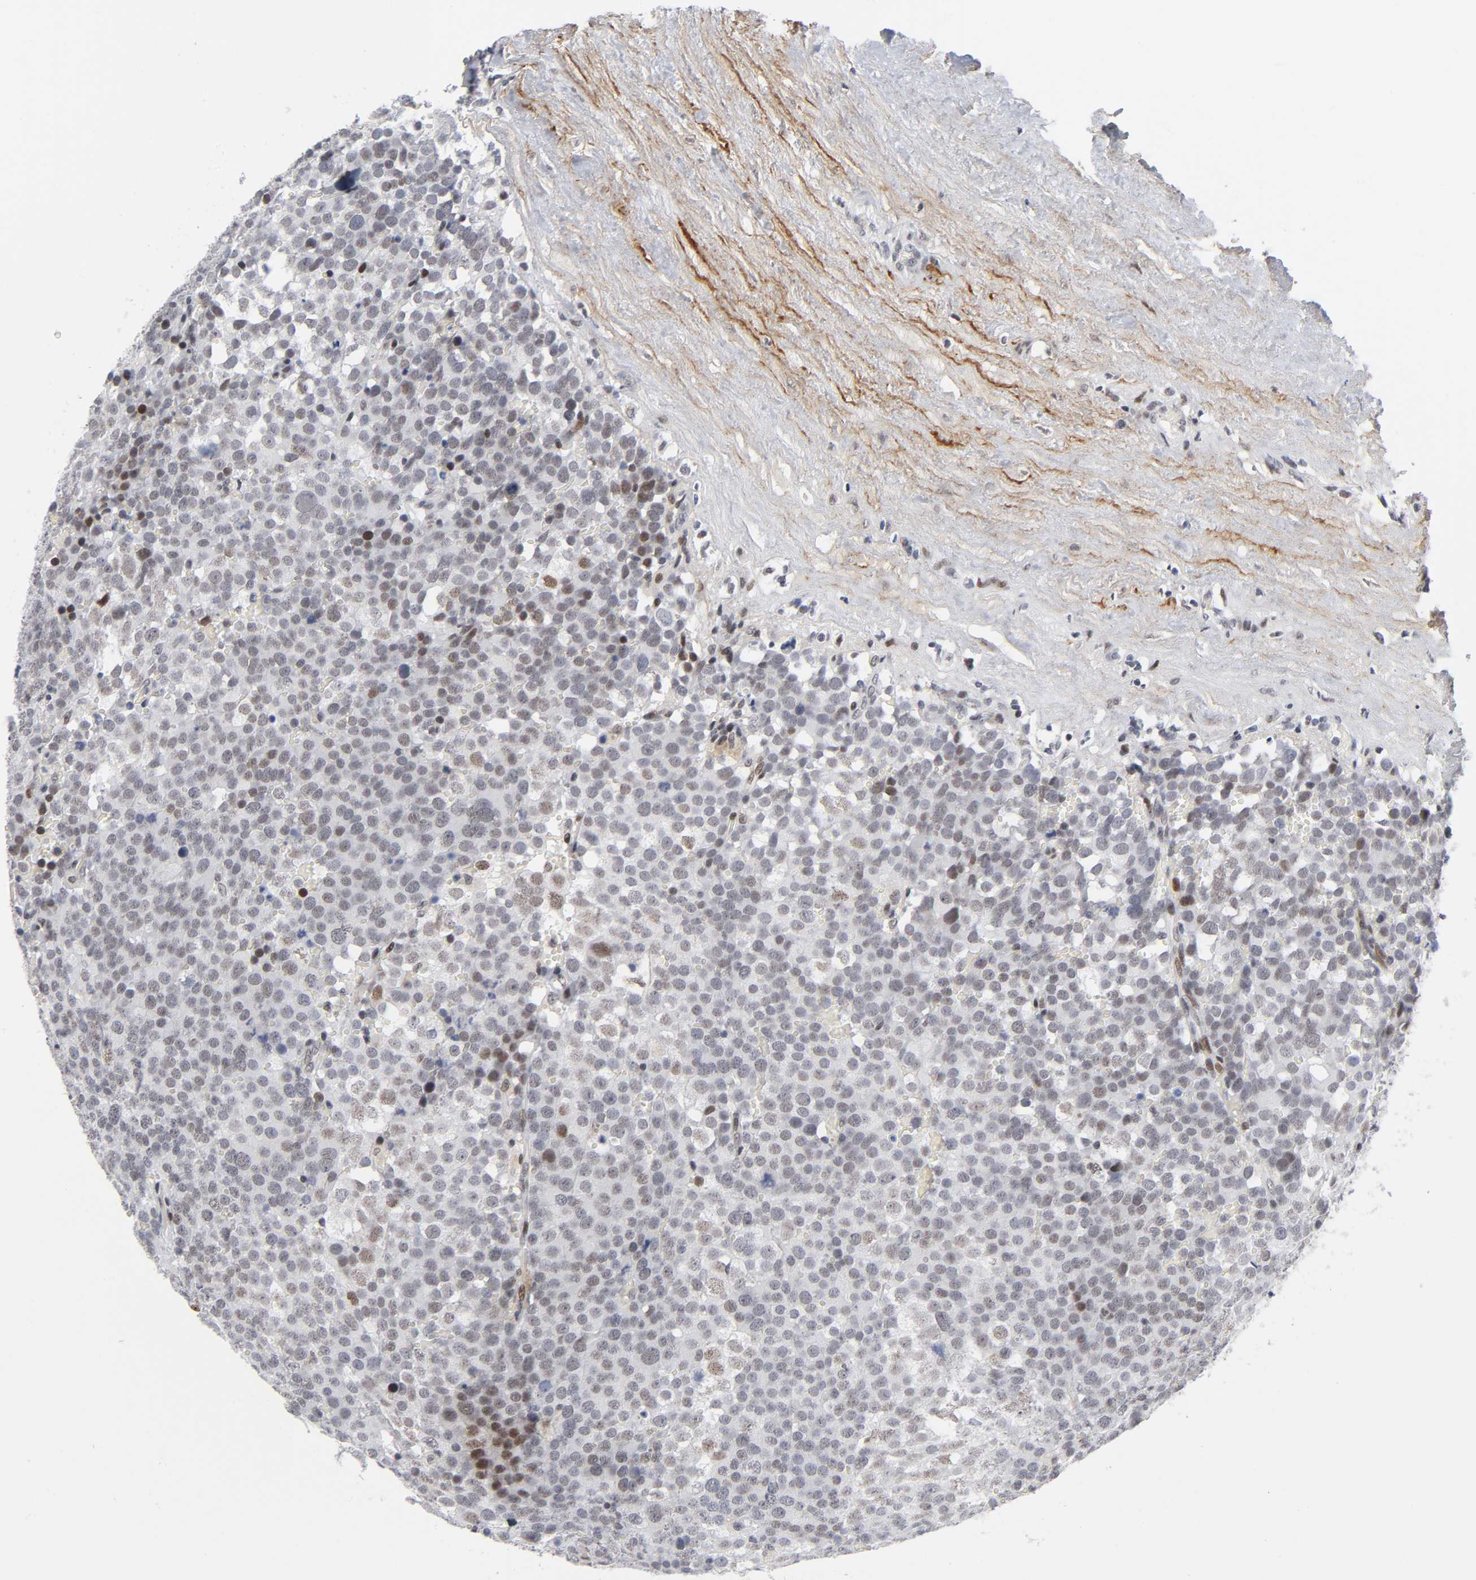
{"staining": {"intensity": "weak", "quantity": "25%-75%", "location": "nuclear"}, "tissue": "testis cancer", "cell_type": "Tumor cells", "image_type": "cancer", "snomed": [{"axis": "morphology", "description": "Seminoma, NOS"}, {"axis": "topography", "description": "Testis"}], "caption": "The image reveals a brown stain indicating the presence of a protein in the nuclear of tumor cells in testis cancer (seminoma).", "gene": "DIDO1", "patient": {"sex": "male", "age": 71}}